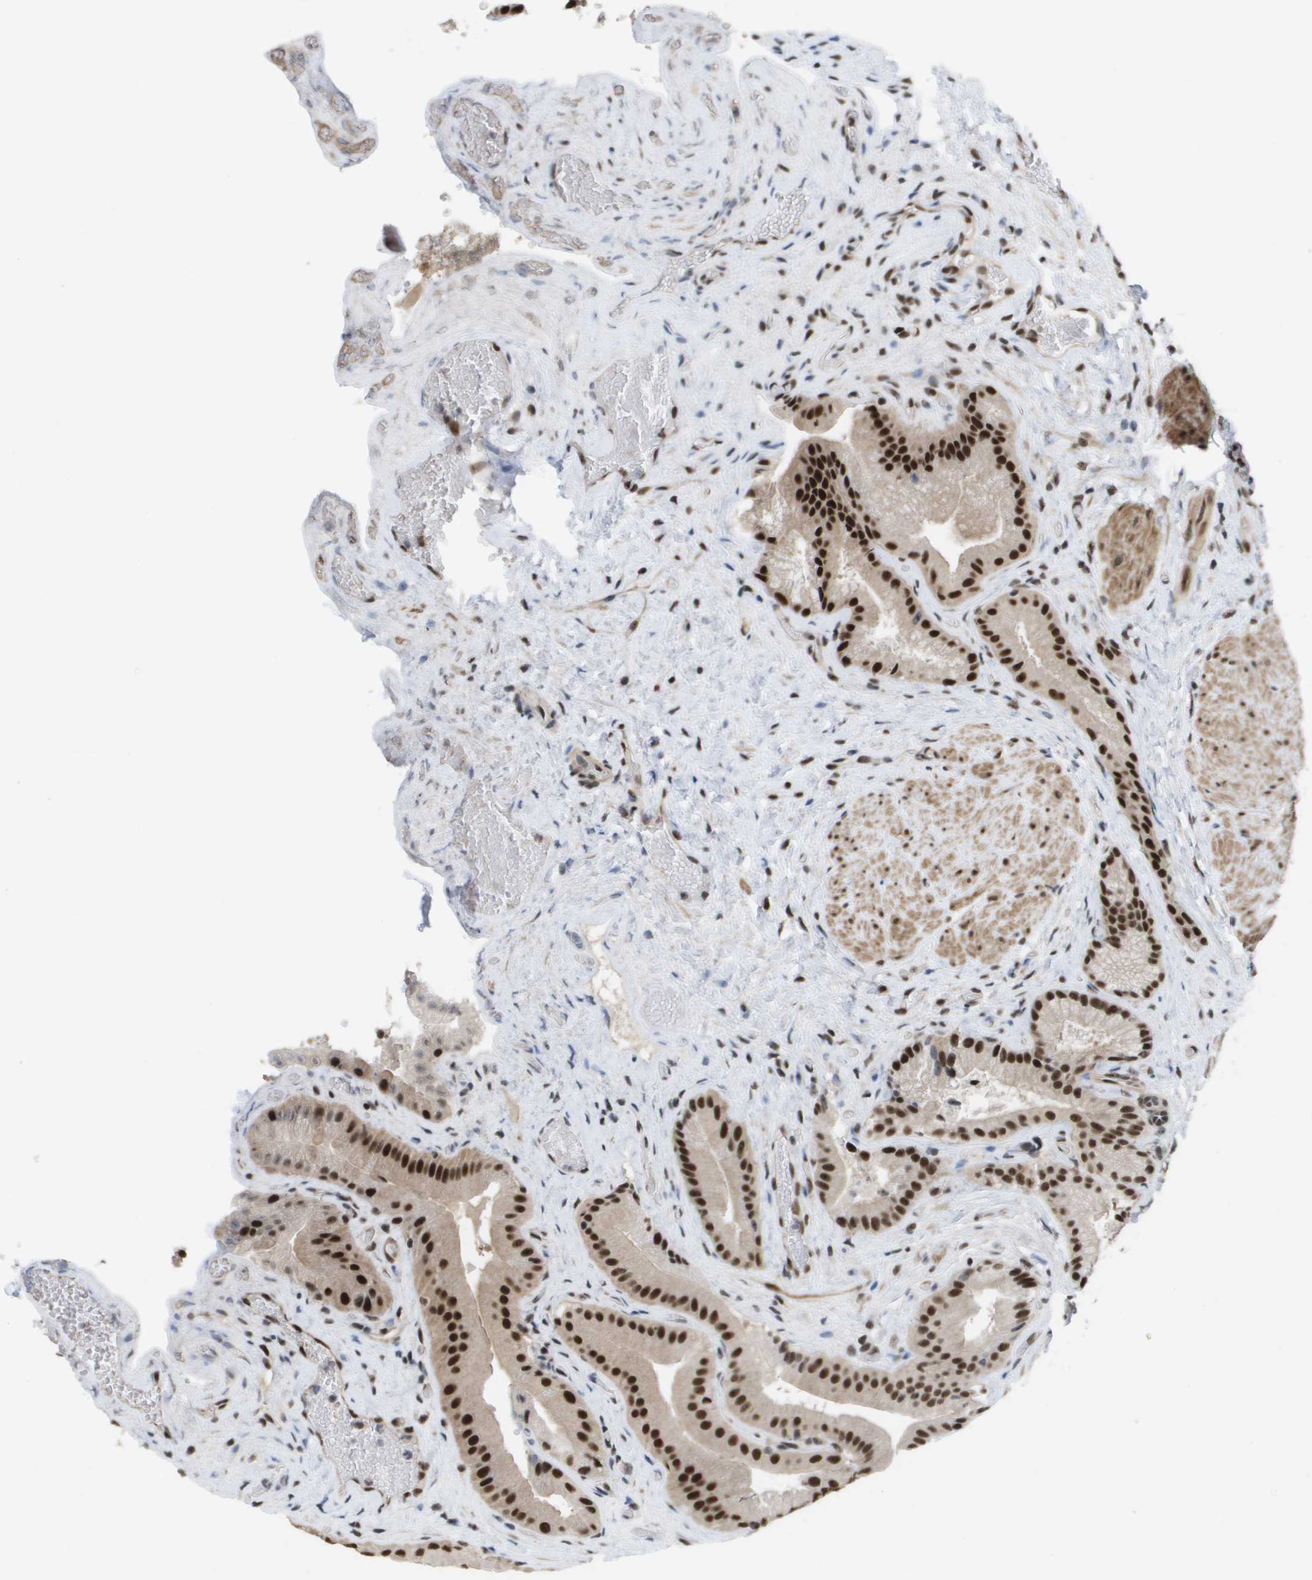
{"staining": {"intensity": "strong", "quantity": ">75%", "location": "nuclear"}, "tissue": "gallbladder", "cell_type": "Glandular cells", "image_type": "normal", "snomed": [{"axis": "morphology", "description": "Normal tissue, NOS"}, {"axis": "topography", "description": "Gallbladder"}], "caption": "Normal gallbladder displays strong nuclear expression in approximately >75% of glandular cells.", "gene": "CDT1", "patient": {"sex": "male", "age": 49}}